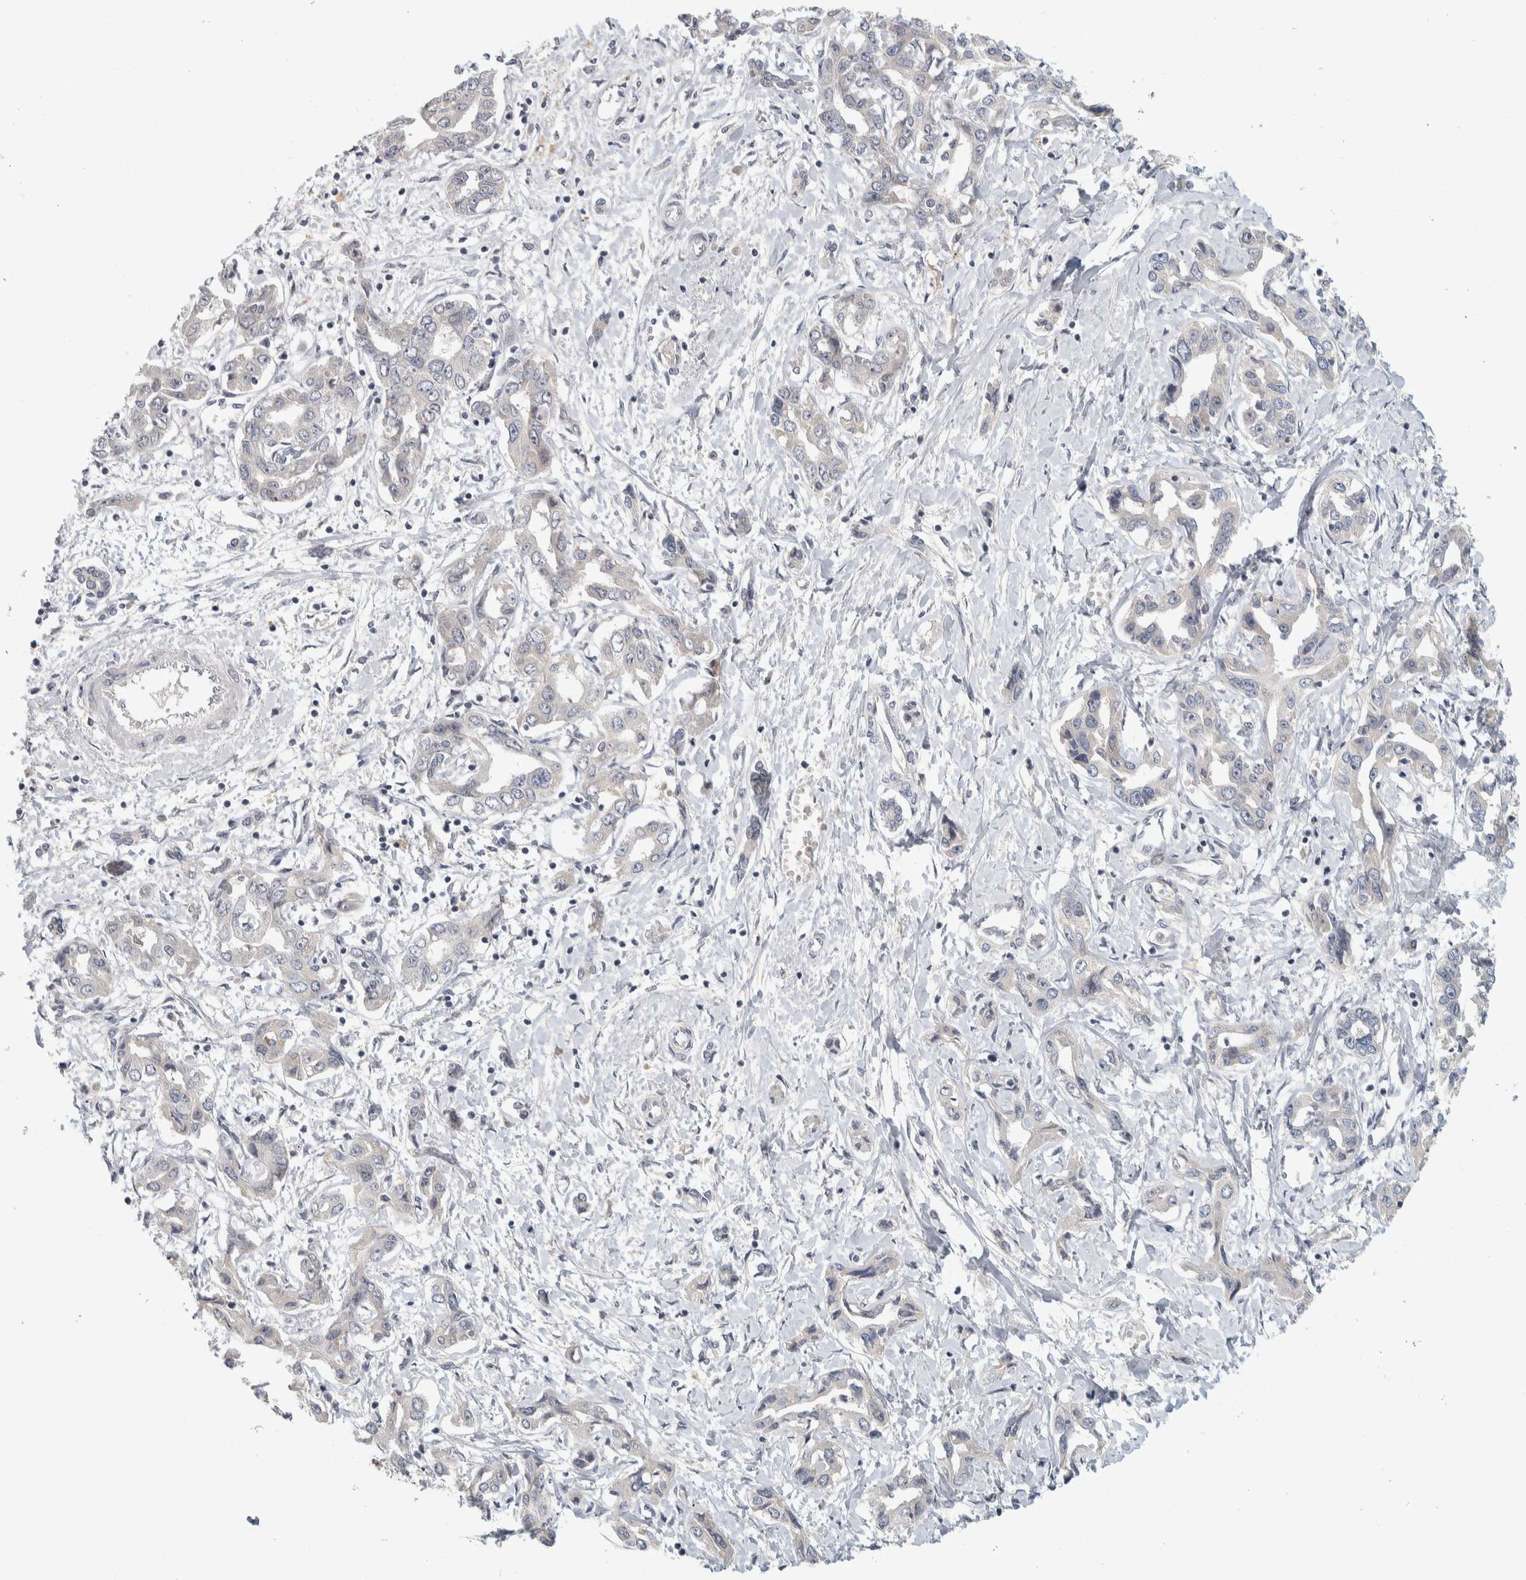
{"staining": {"intensity": "negative", "quantity": "none", "location": "none"}, "tissue": "liver cancer", "cell_type": "Tumor cells", "image_type": "cancer", "snomed": [{"axis": "morphology", "description": "Cholangiocarcinoma"}, {"axis": "topography", "description": "Liver"}], "caption": "The immunohistochemistry histopathology image has no significant staining in tumor cells of liver cholangiocarcinoma tissue.", "gene": "AFP", "patient": {"sex": "male", "age": 59}}